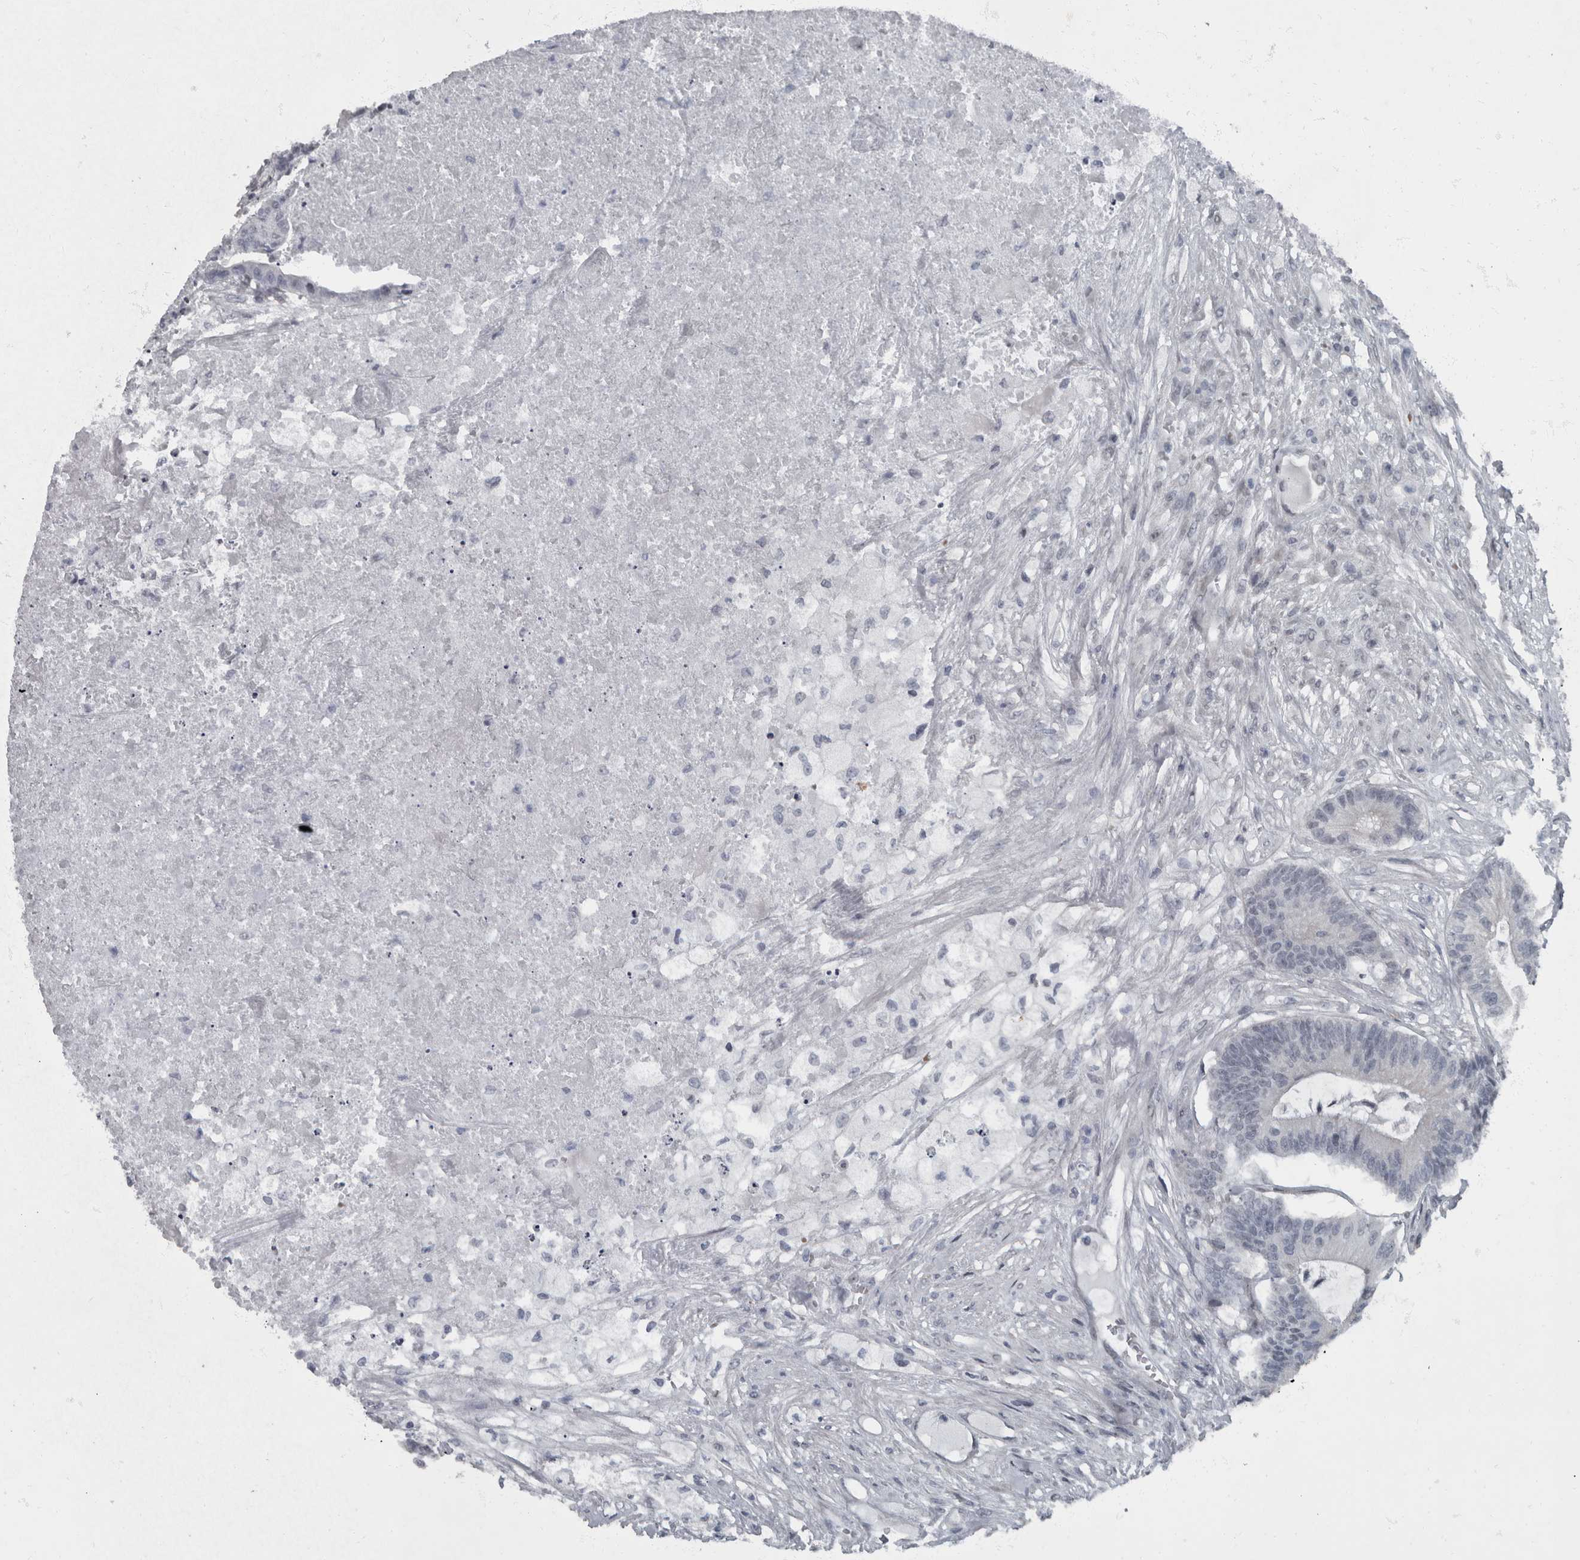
{"staining": {"intensity": "moderate", "quantity": ">75%", "location": "nuclear"}, "tissue": "colorectal cancer", "cell_type": "Tumor cells", "image_type": "cancer", "snomed": [{"axis": "morphology", "description": "Adenocarcinoma, NOS"}, {"axis": "topography", "description": "Colon"}], "caption": "A high-resolution image shows immunohistochemistry (IHC) staining of colorectal adenocarcinoma, which demonstrates moderate nuclear positivity in approximately >75% of tumor cells.", "gene": "WDR33", "patient": {"sex": "female", "age": 84}}